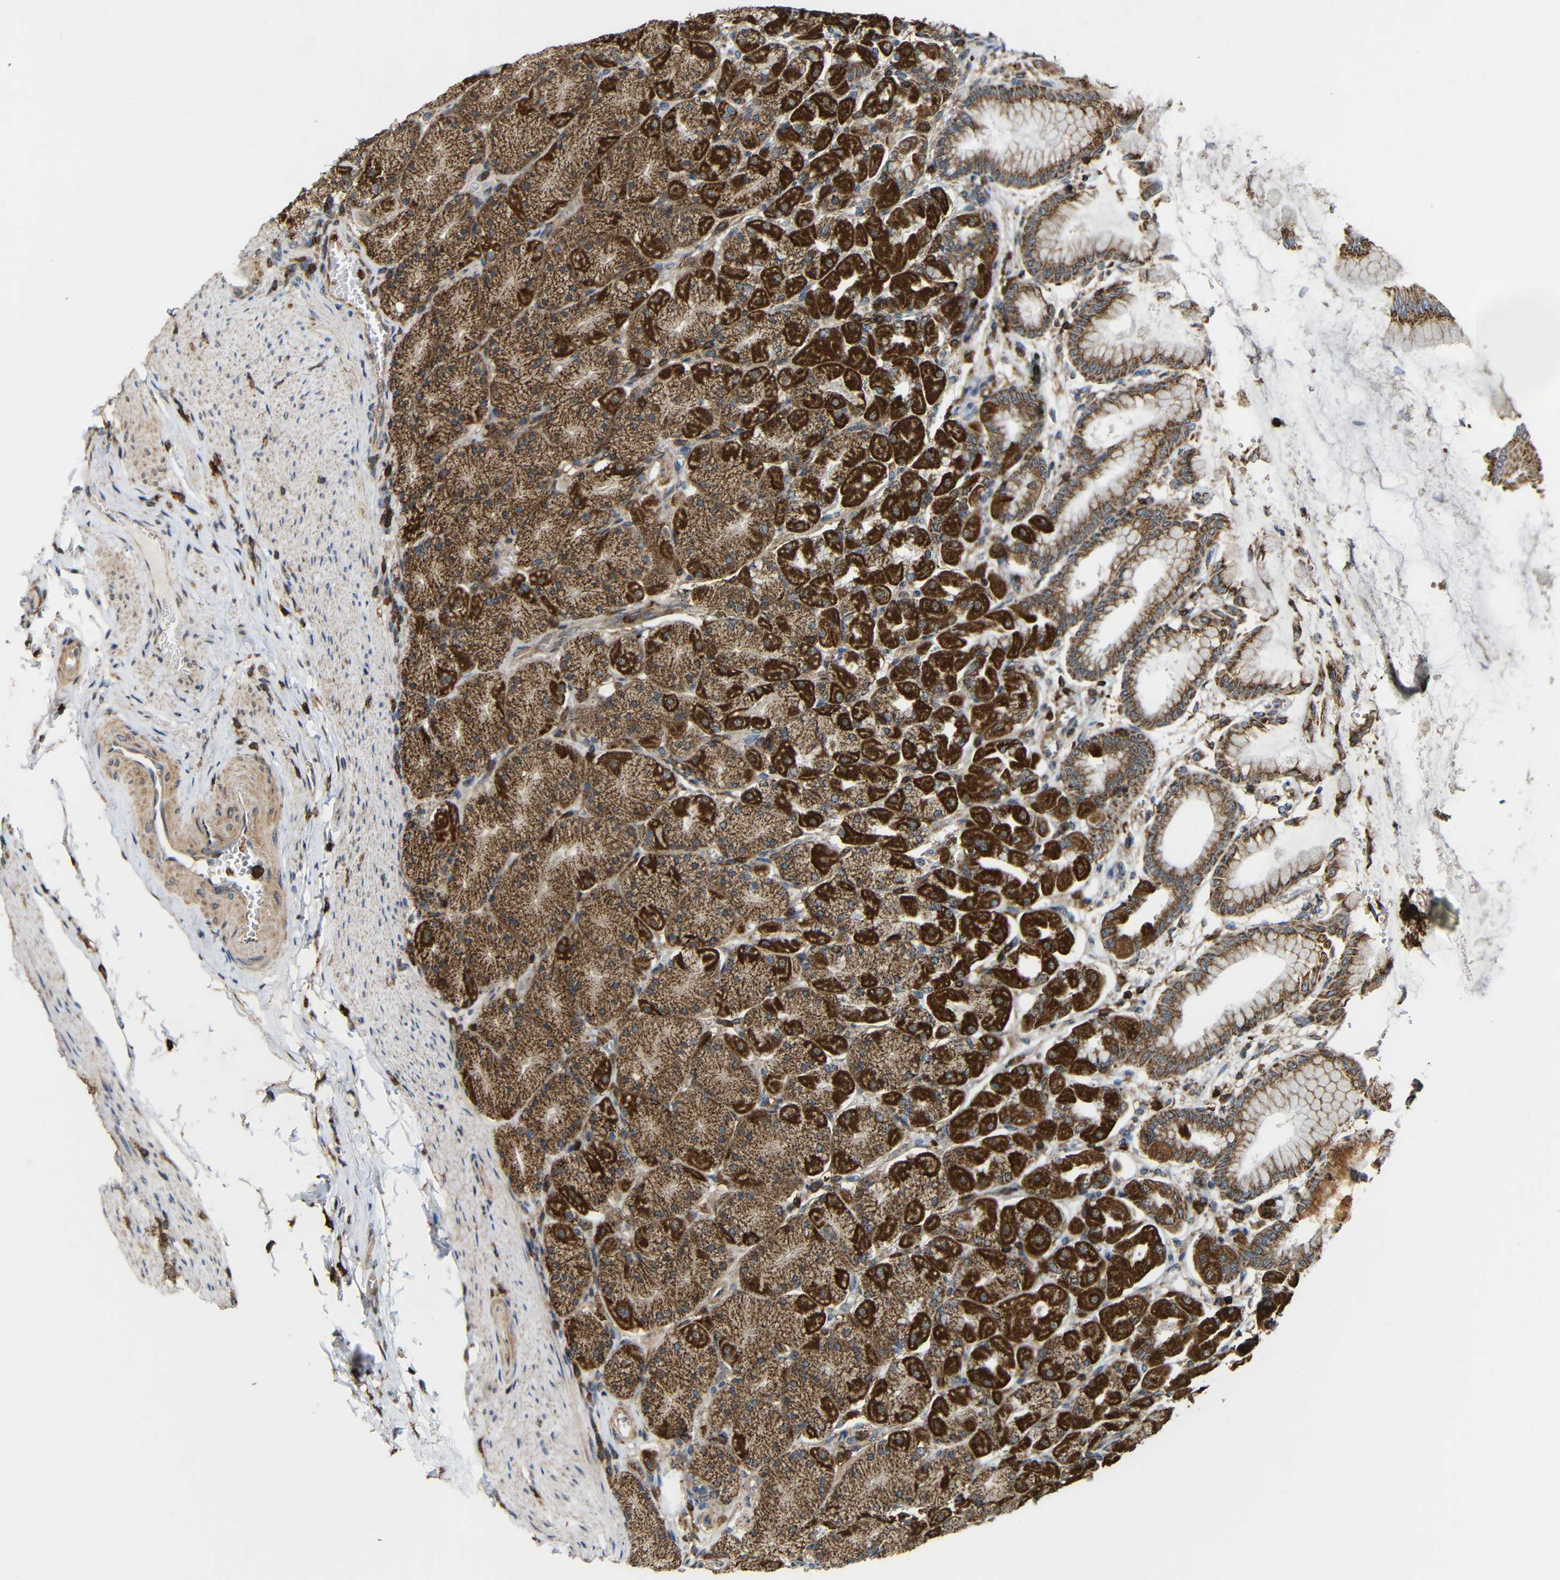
{"staining": {"intensity": "strong", "quantity": ">75%", "location": "cytoplasmic/membranous"}, "tissue": "stomach", "cell_type": "Glandular cells", "image_type": "normal", "snomed": [{"axis": "morphology", "description": "Normal tissue, NOS"}, {"axis": "topography", "description": "Stomach, upper"}], "caption": "Immunohistochemistry staining of benign stomach, which displays high levels of strong cytoplasmic/membranous positivity in approximately >75% of glandular cells indicating strong cytoplasmic/membranous protein positivity. The staining was performed using DAB (3,3'-diaminobenzidine) (brown) for protein detection and nuclei were counterstained in hematoxylin (blue).", "gene": "C1GALT1", "patient": {"sex": "female", "age": 56}}